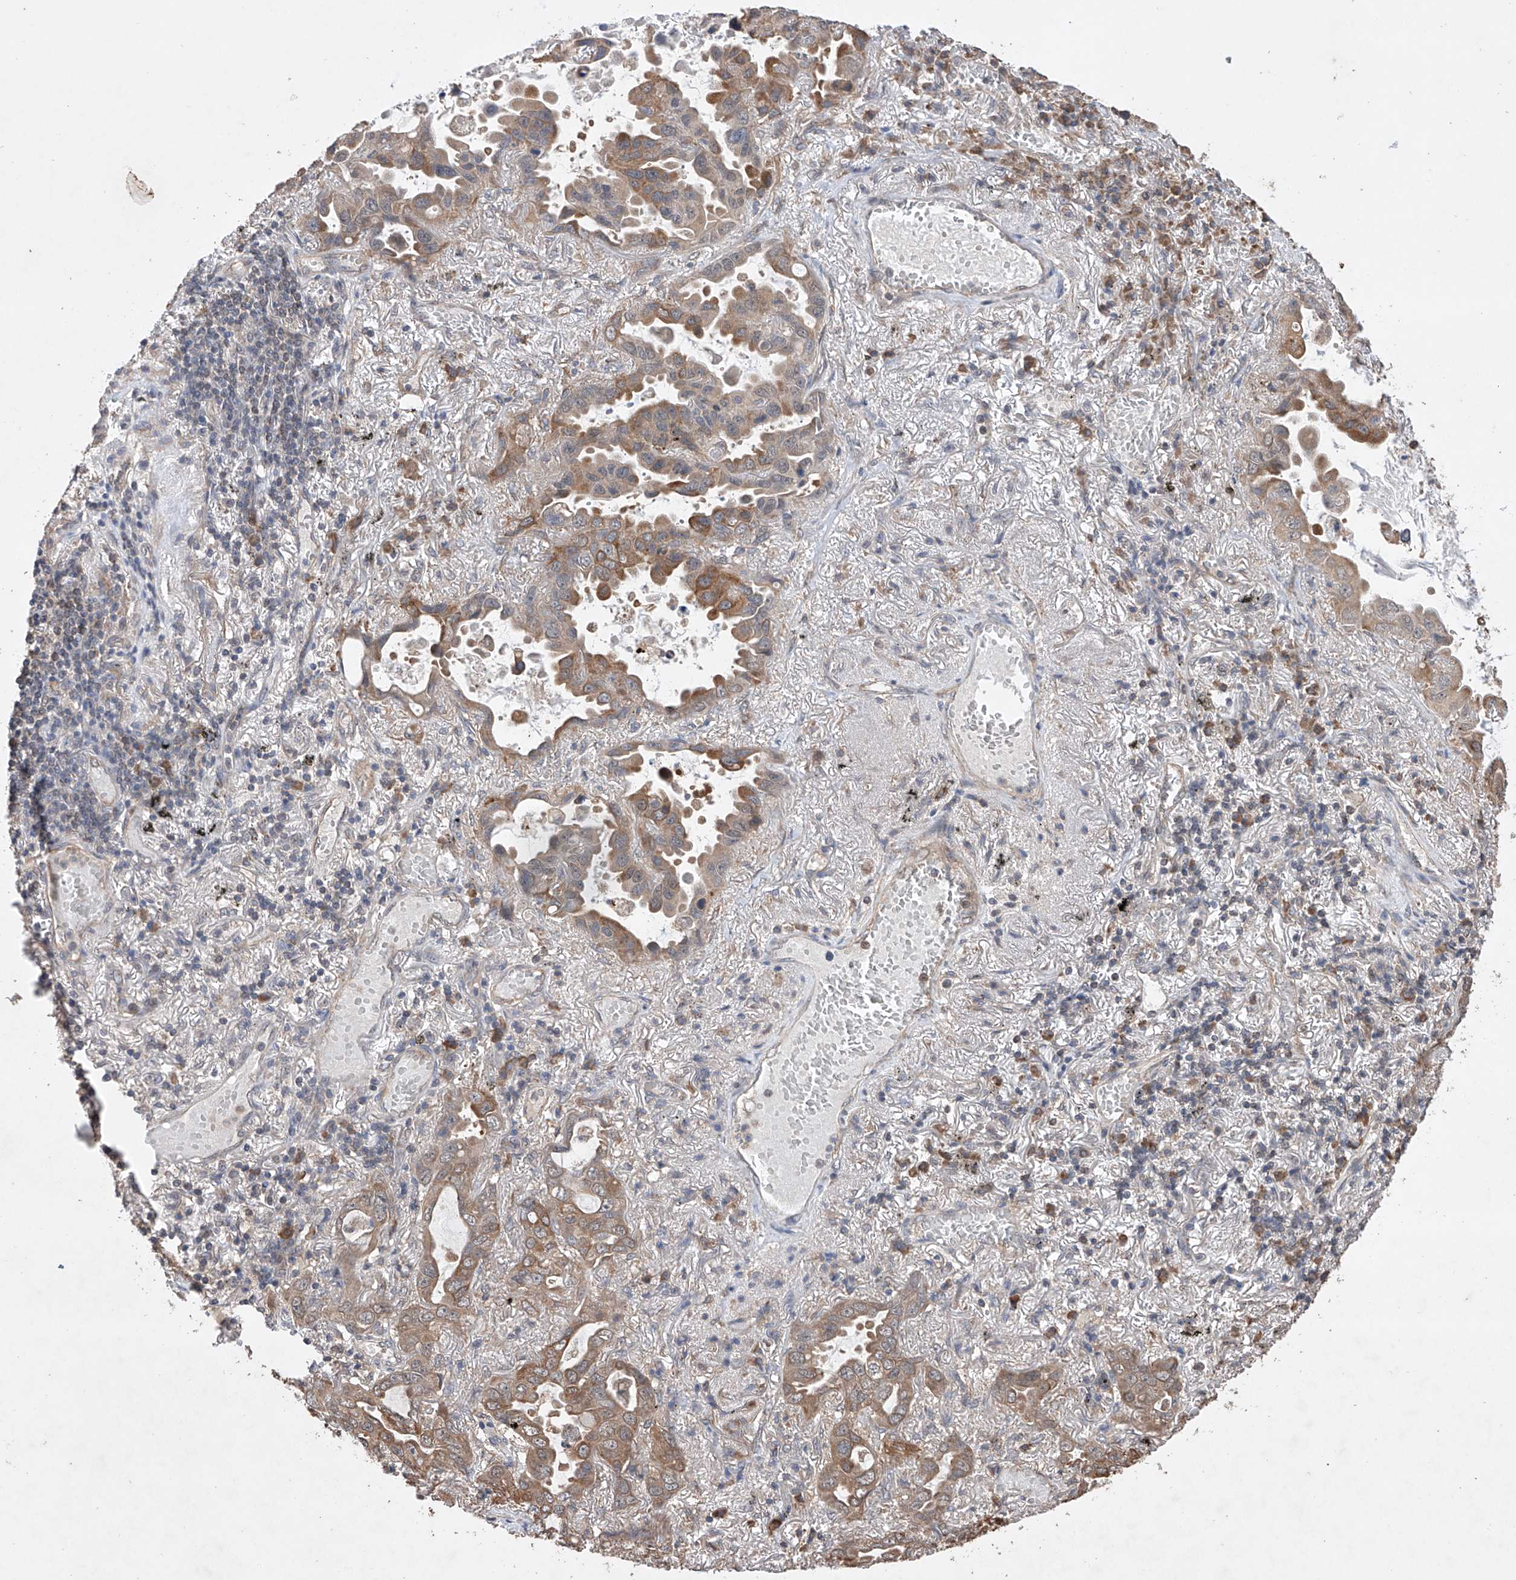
{"staining": {"intensity": "moderate", "quantity": ">75%", "location": "cytoplasmic/membranous"}, "tissue": "lung cancer", "cell_type": "Tumor cells", "image_type": "cancer", "snomed": [{"axis": "morphology", "description": "Adenocarcinoma, NOS"}, {"axis": "topography", "description": "Lung"}], "caption": "Protein expression analysis of lung adenocarcinoma displays moderate cytoplasmic/membranous expression in approximately >75% of tumor cells. The protein is shown in brown color, while the nuclei are stained blue.", "gene": "LURAP1", "patient": {"sex": "male", "age": 64}}